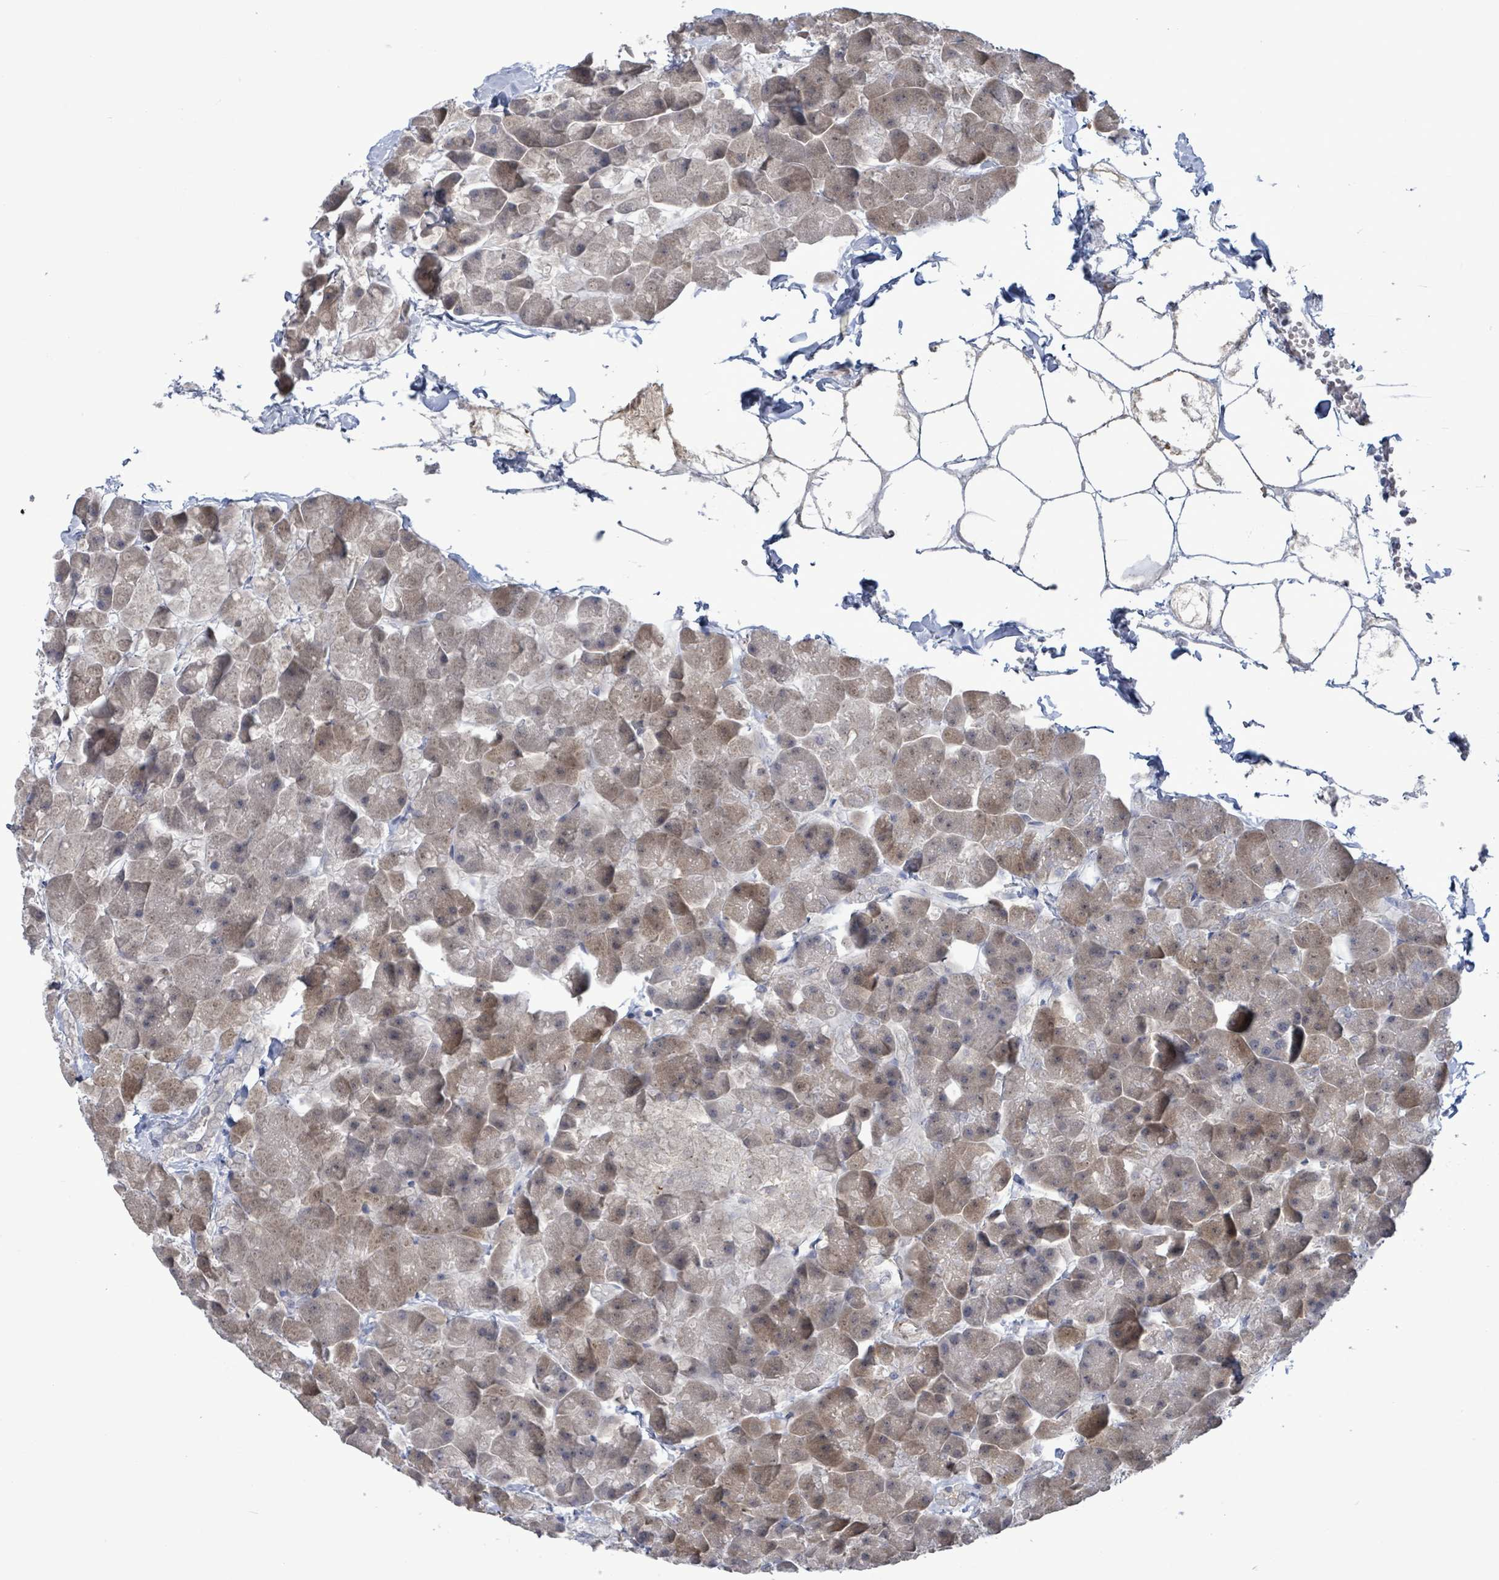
{"staining": {"intensity": "moderate", "quantity": "25%-75%", "location": "cytoplasmic/membranous"}, "tissue": "pancreas", "cell_type": "Exocrine glandular cells", "image_type": "normal", "snomed": [{"axis": "morphology", "description": "Normal tissue, NOS"}, {"axis": "topography", "description": "Pancreas"}], "caption": "Exocrine glandular cells display medium levels of moderate cytoplasmic/membranous expression in about 25%-75% of cells in benign human pancreas.", "gene": "AMMECR1", "patient": {"sex": "male", "age": 35}}